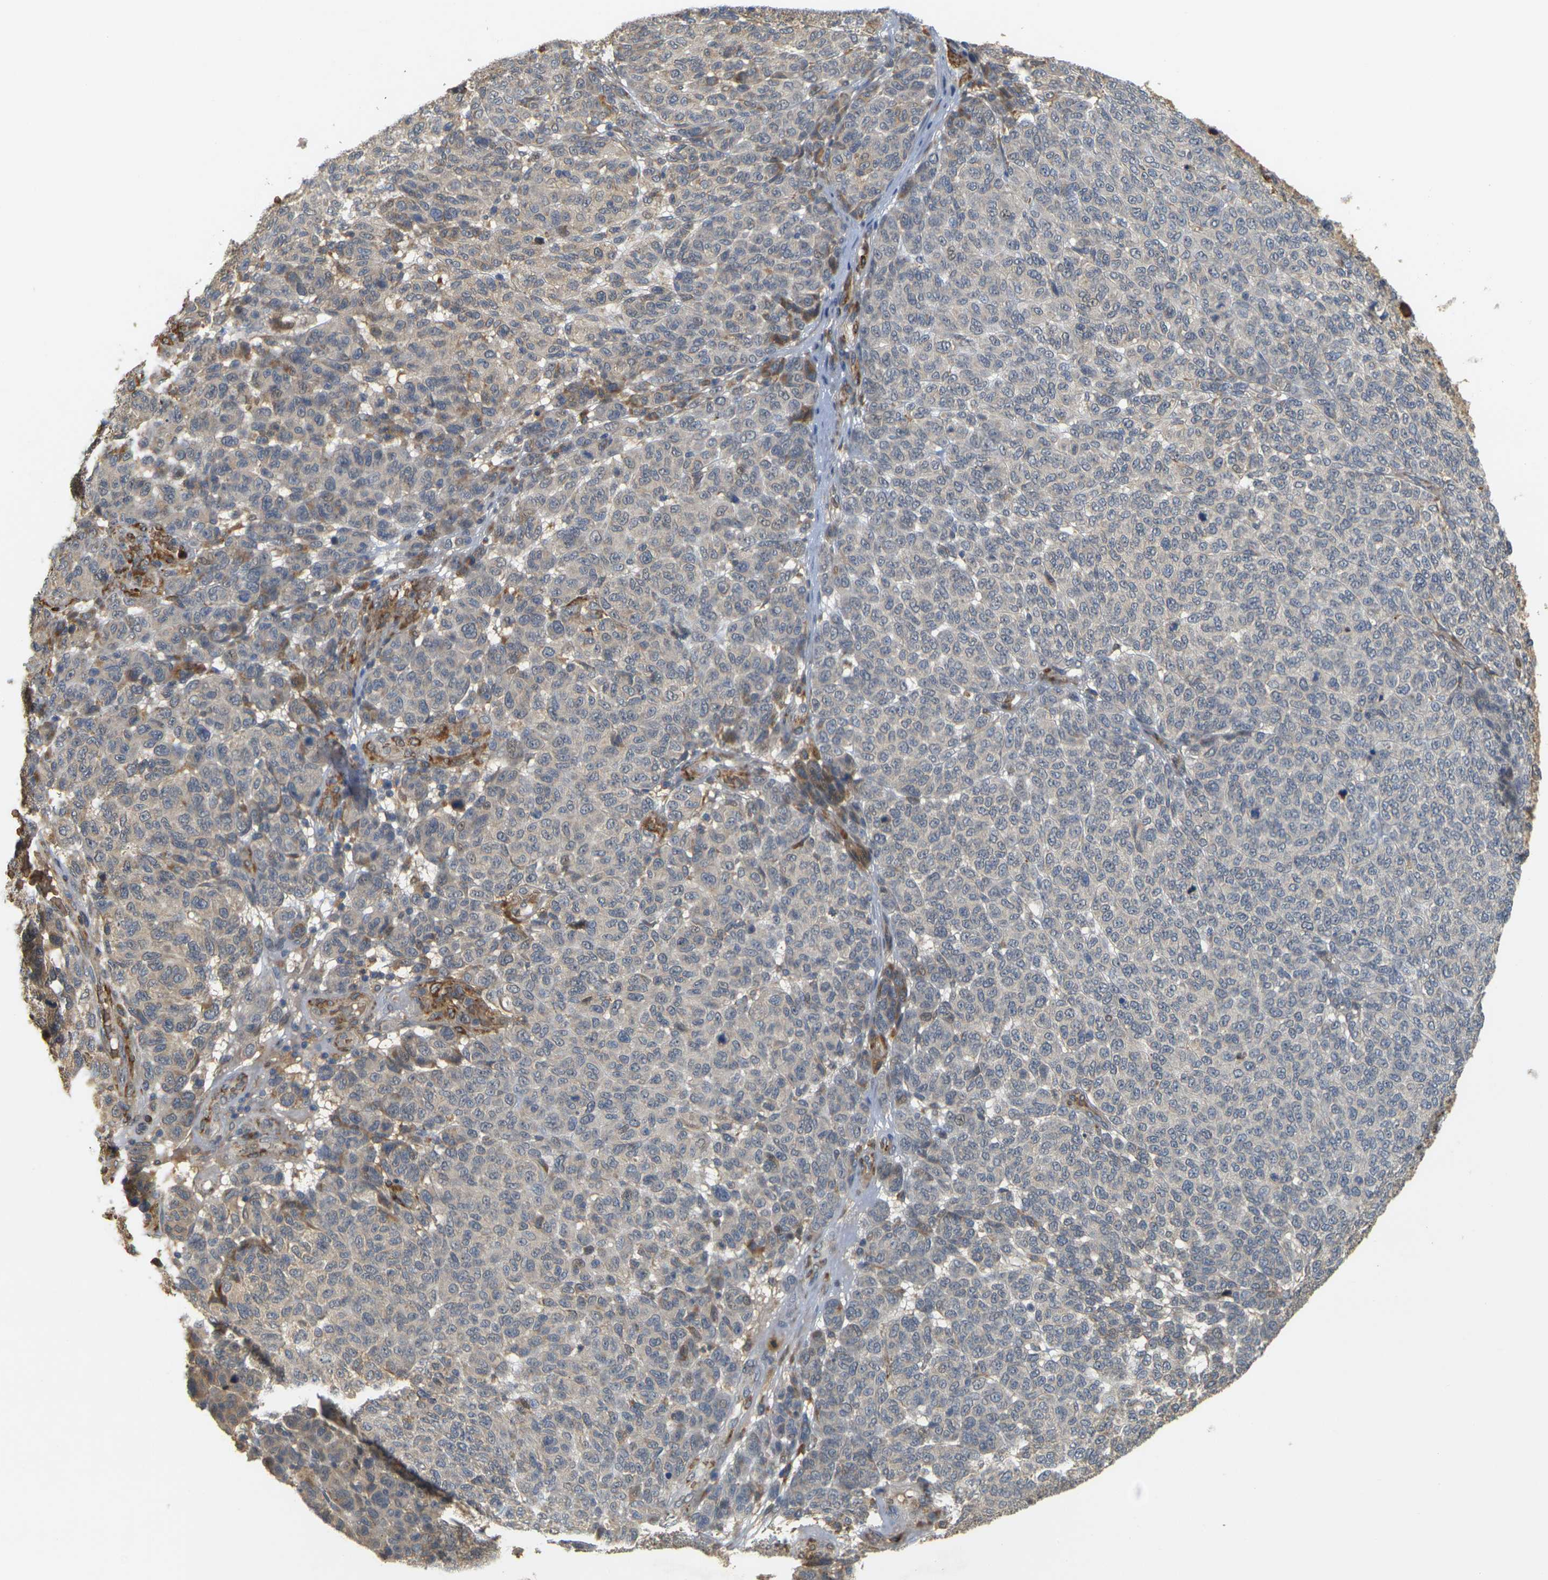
{"staining": {"intensity": "negative", "quantity": "none", "location": "none"}, "tissue": "melanoma", "cell_type": "Tumor cells", "image_type": "cancer", "snomed": [{"axis": "morphology", "description": "Malignant melanoma, NOS"}, {"axis": "topography", "description": "Skin"}], "caption": "The image shows no staining of tumor cells in melanoma. (DAB (3,3'-diaminobenzidine) IHC visualized using brightfield microscopy, high magnification).", "gene": "MEGF9", "patient": {"sex": "male", "age": 59}}